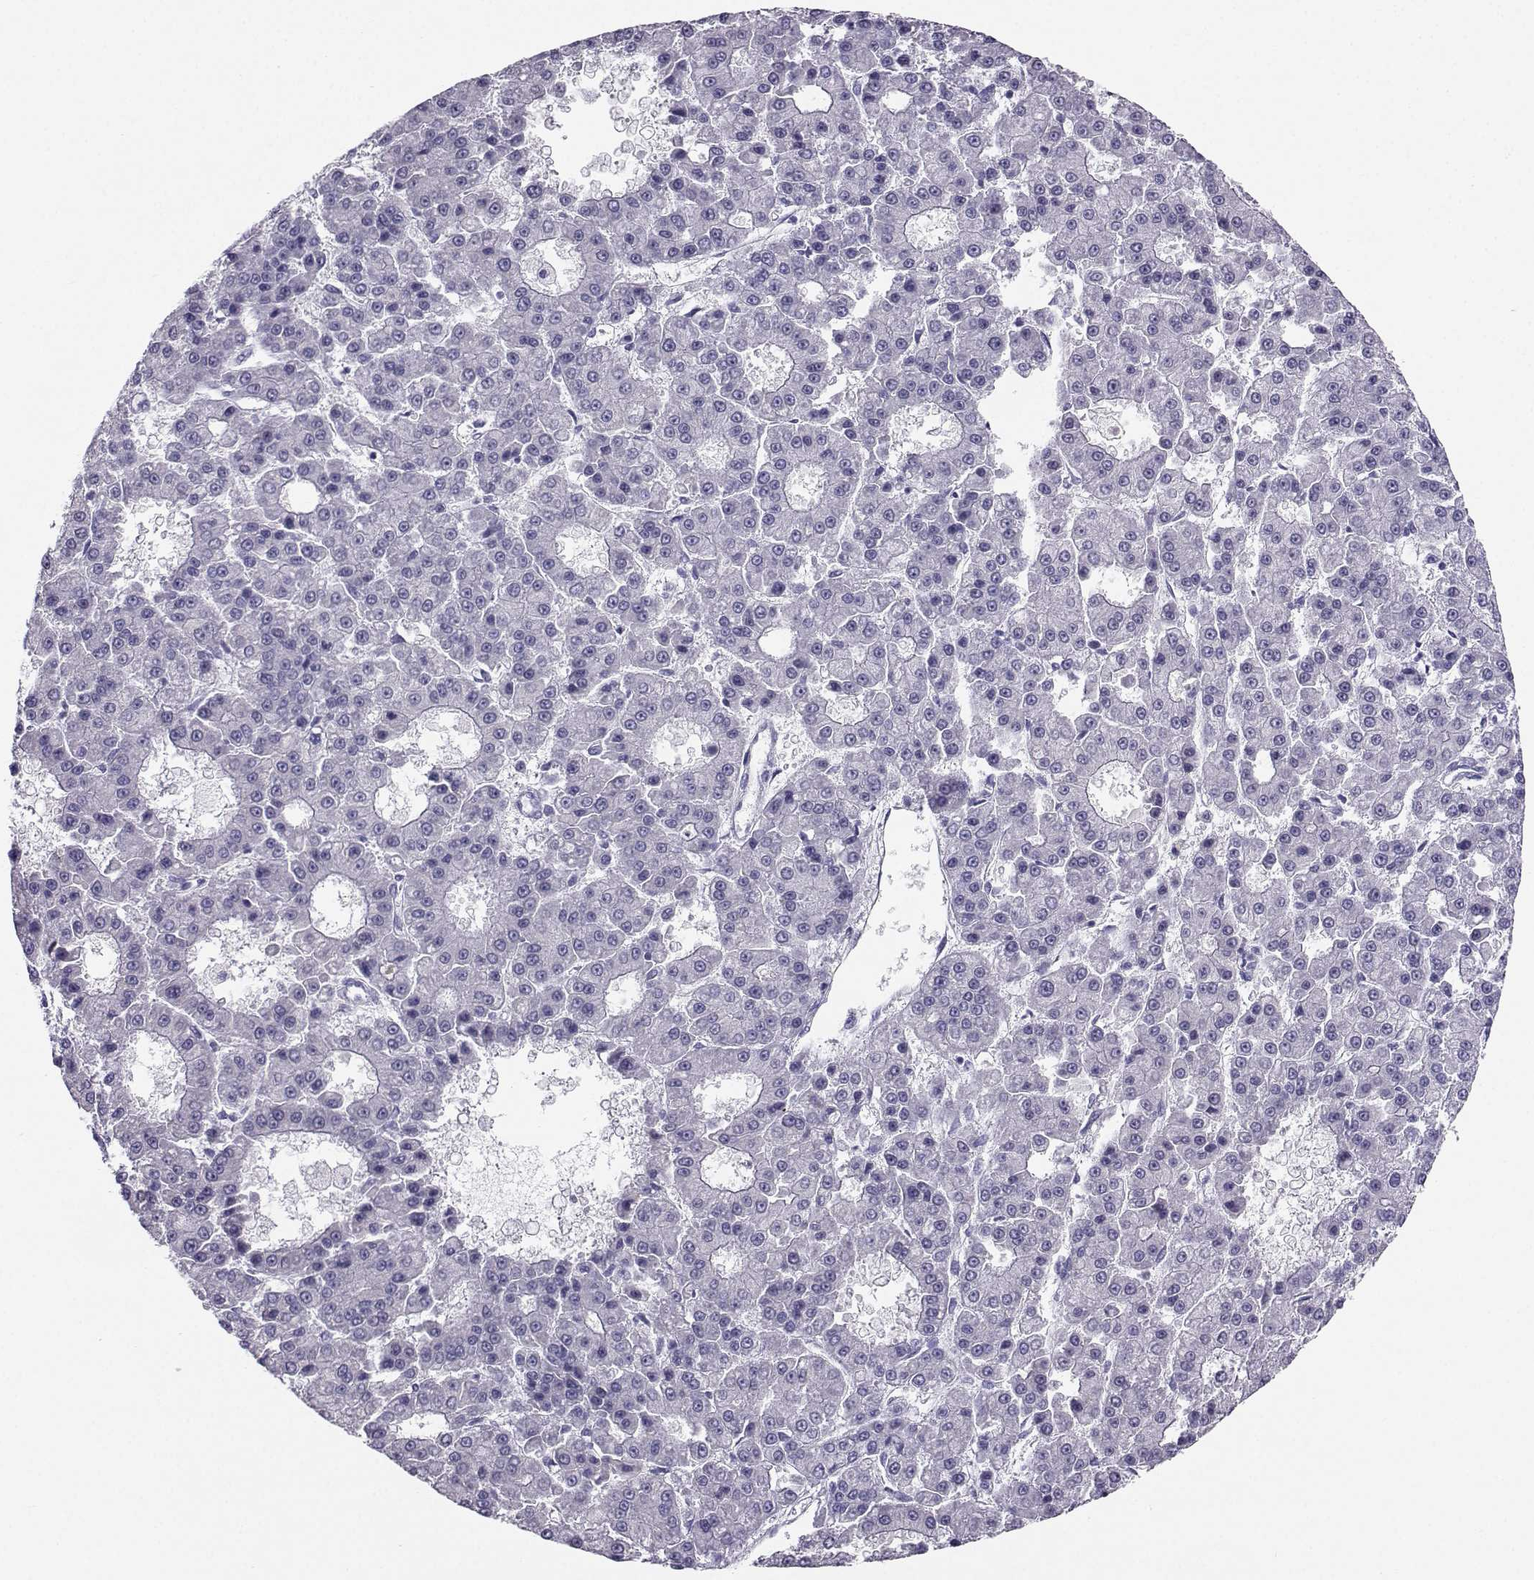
{"staining": {"intensity": "negative", "quantity": "none", "location": "none"}, "tissue": "liver cancer", "cell_type": "Tumor cells", "image_type": "cancer", "snomed": [{"axis": "morphology", "description": "Carcinoma, Hepatocellular, NOS"}, {"axis": "topography", "description": "Liver"}], "caption": "Tumor cells are negative for protein expression in human liver cancer (hepatocellular carcinoma).", "gene": "PGK1", "patient": {"sex": "male", "age": 70}}